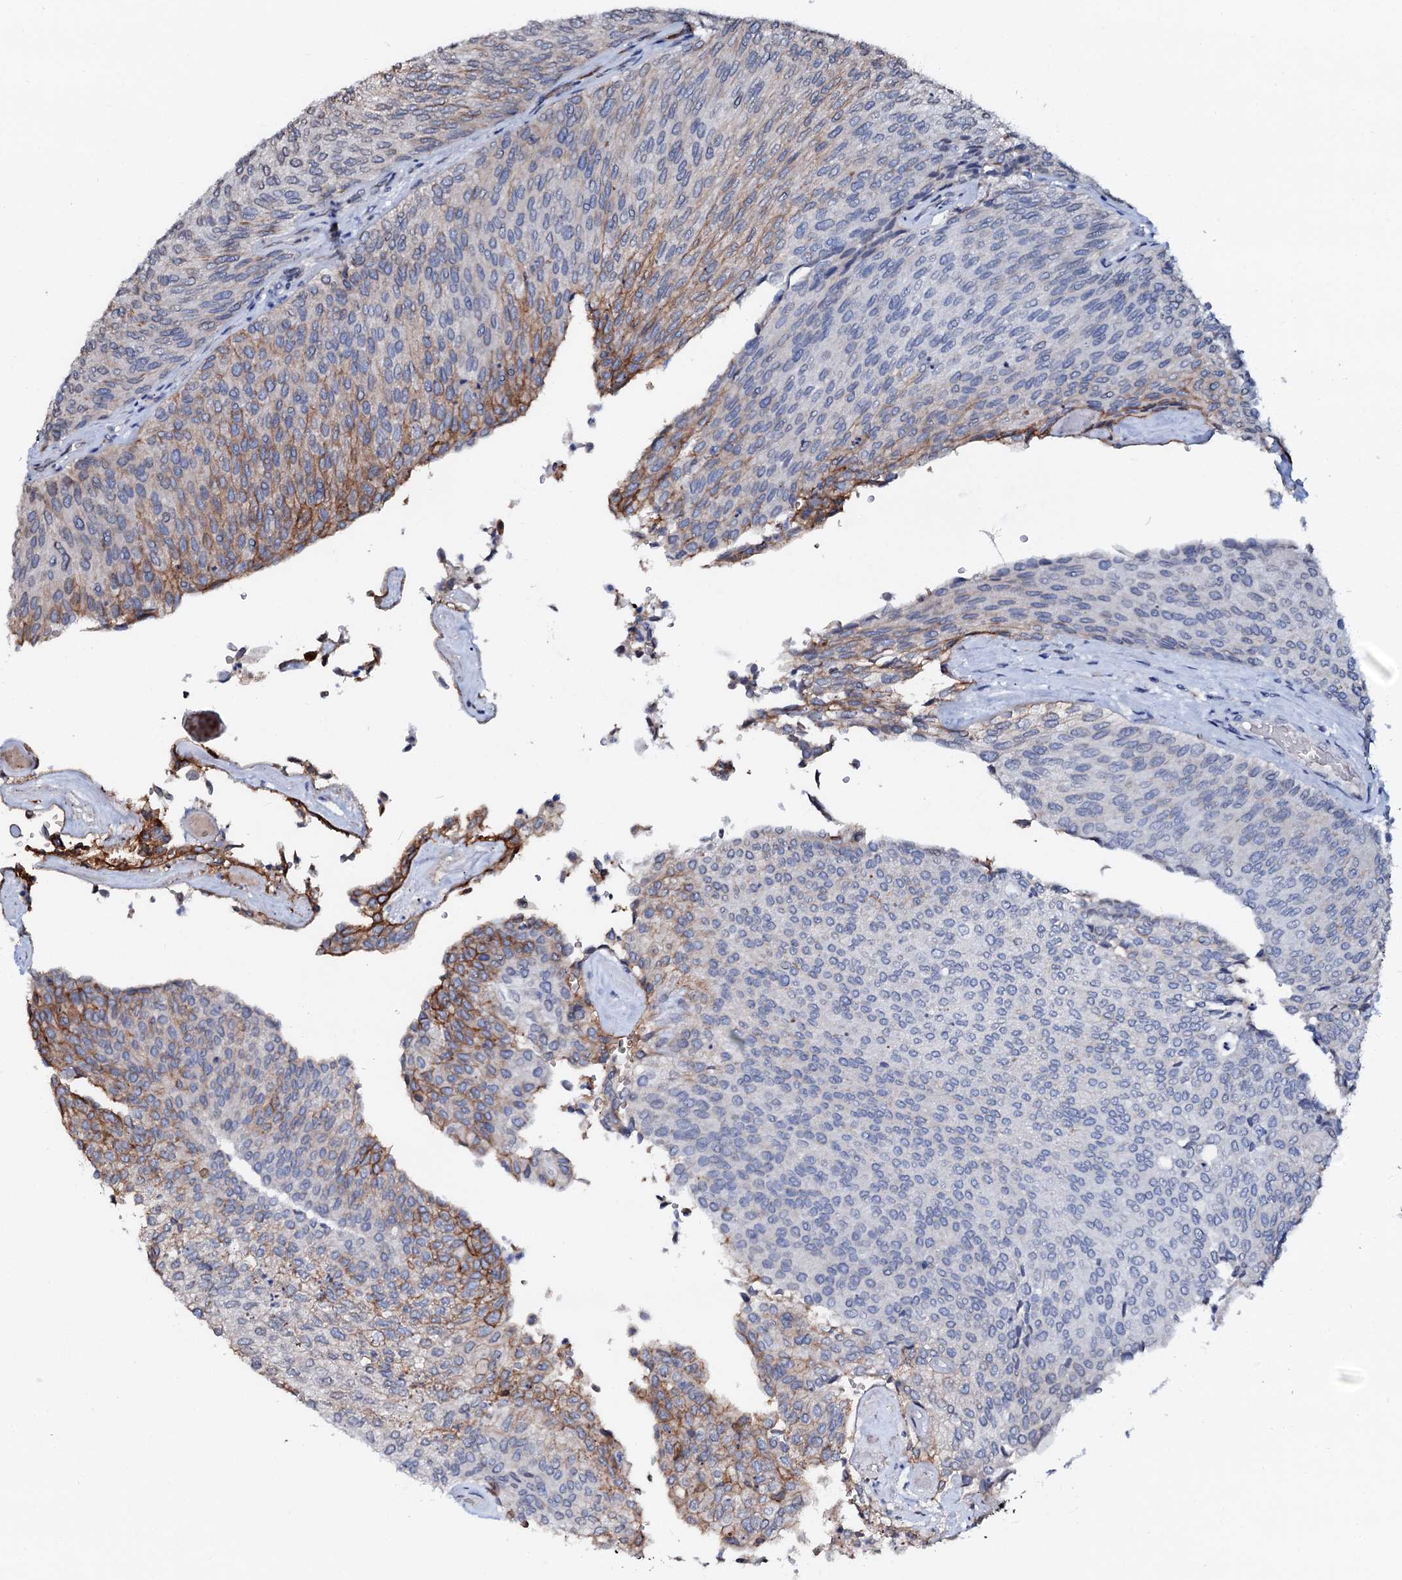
{"staining": {"intensity": "weak", "quantity": "<25%", "location": "cytoplasmic/membranous"}, "tissue": "urothelial cancer", "cell_type": "Tumor cells", "image_type": "cancer", "snomed": [{"axis": "morphology", "description": "Urothelial carcinoma, Low grade"}, {"axis": "topography", "description": "Urinary bladder"}], "caption": "An IHC histopathology image of low-grade urothelial carcinoma is shown. There is no staining in tumor cells of low-grade urothelial carcinoma. (DAB (3,3'-diaminobenzidine) IHC, high magnification).", "gene": "NRP2", "patient": {"sex": "female", "age": 79}}